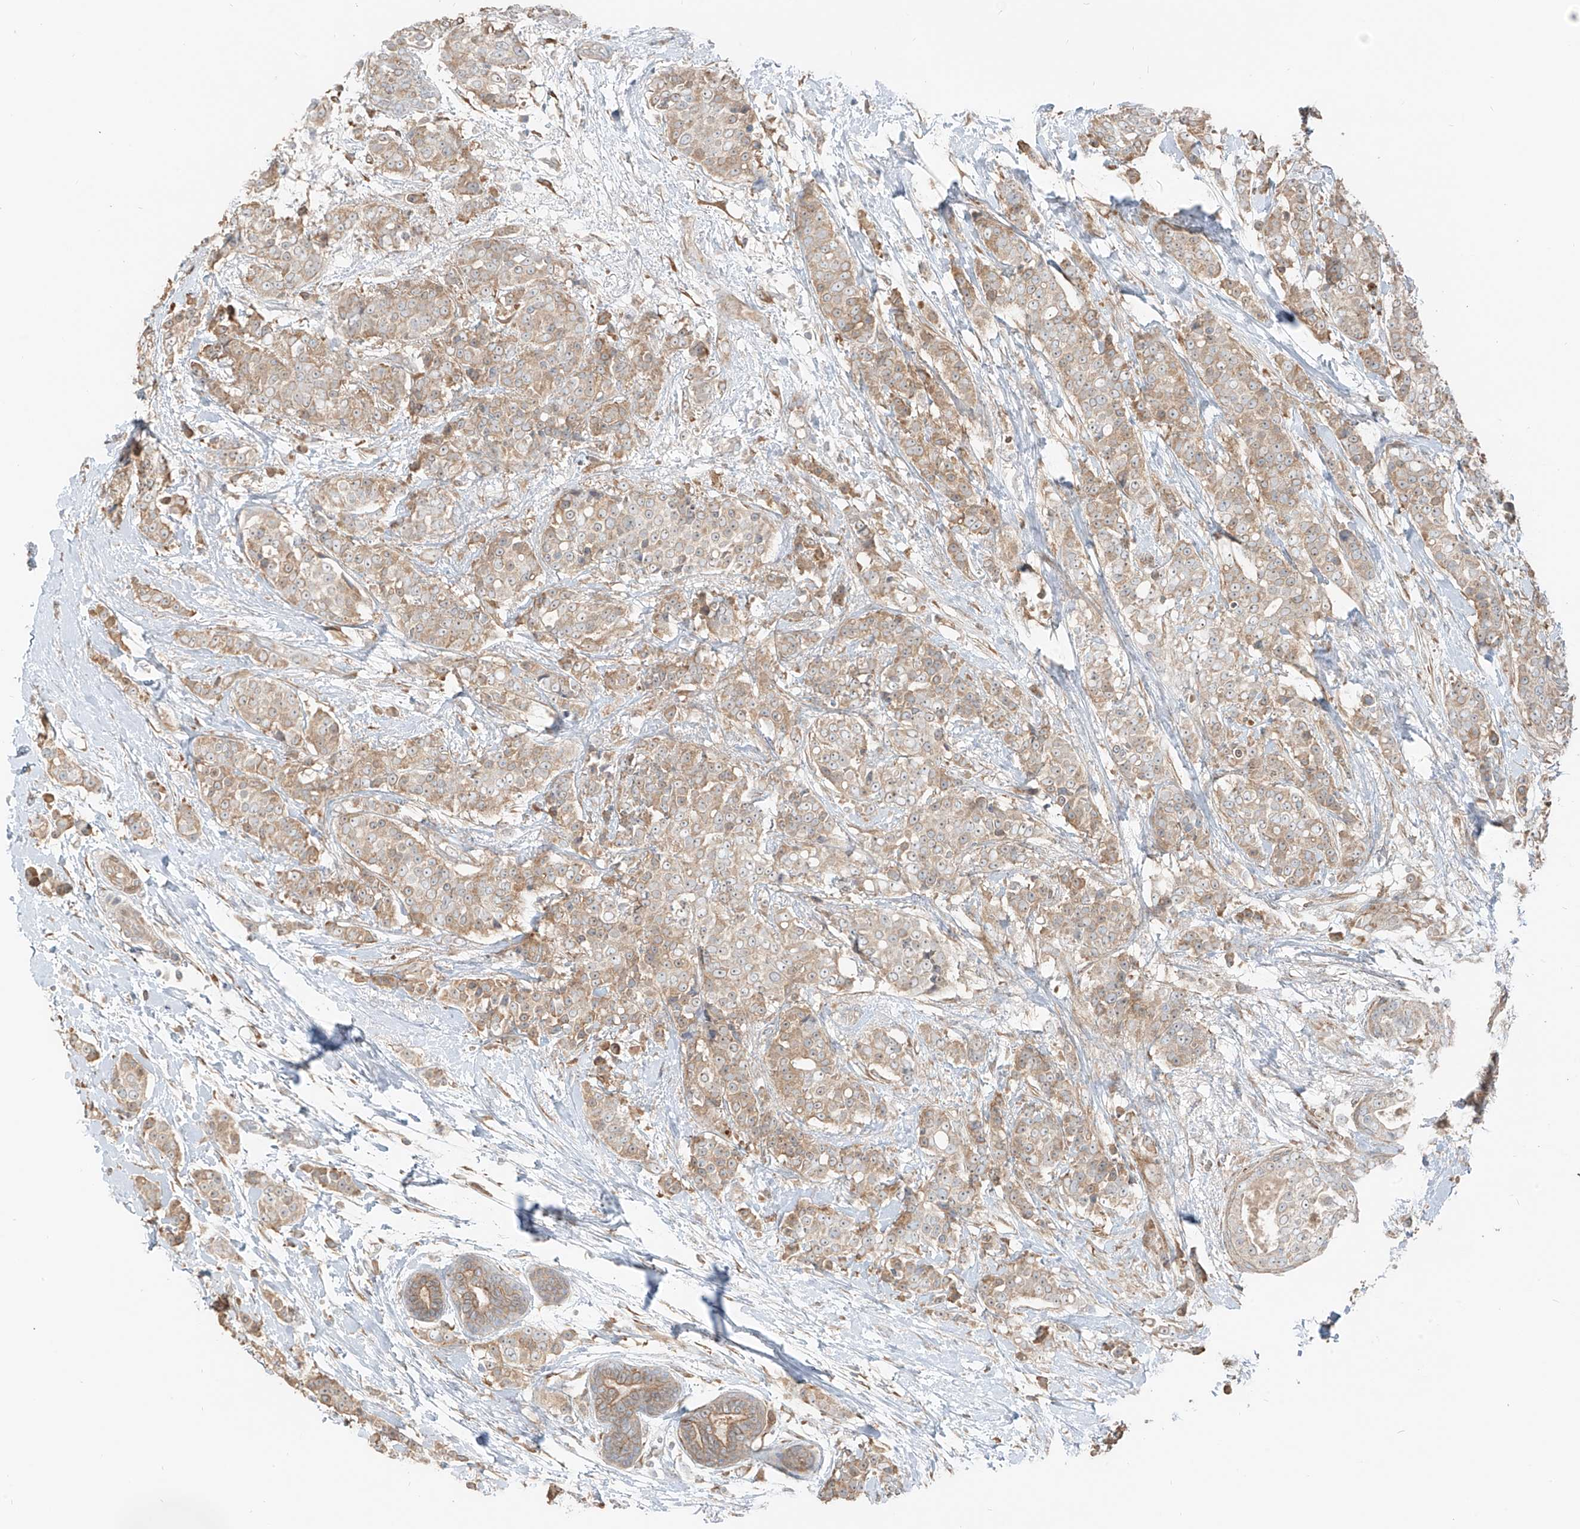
{"staining": {"intensity": "weak", "quantity": ">75%", "location": "cytoplasmic/membranous"}, "tissue": "breast cancer", "cell_type": "Tumor cells", "image_type": "cancer", "snomed": [{"axis": "morphology", "description": "Lobular carcinoma"}, {"axis": "topography", "description": "Breast"}], "caption": "This micrograph reveals immunohistochemistry (IHC) staining of breast lobular carcinoma, with low weak cytoplasmic/membranous staining in approximately >75% of tumor cells.", "gene": "FSTL1", "patient": {"sex": "female", "age": 51}}